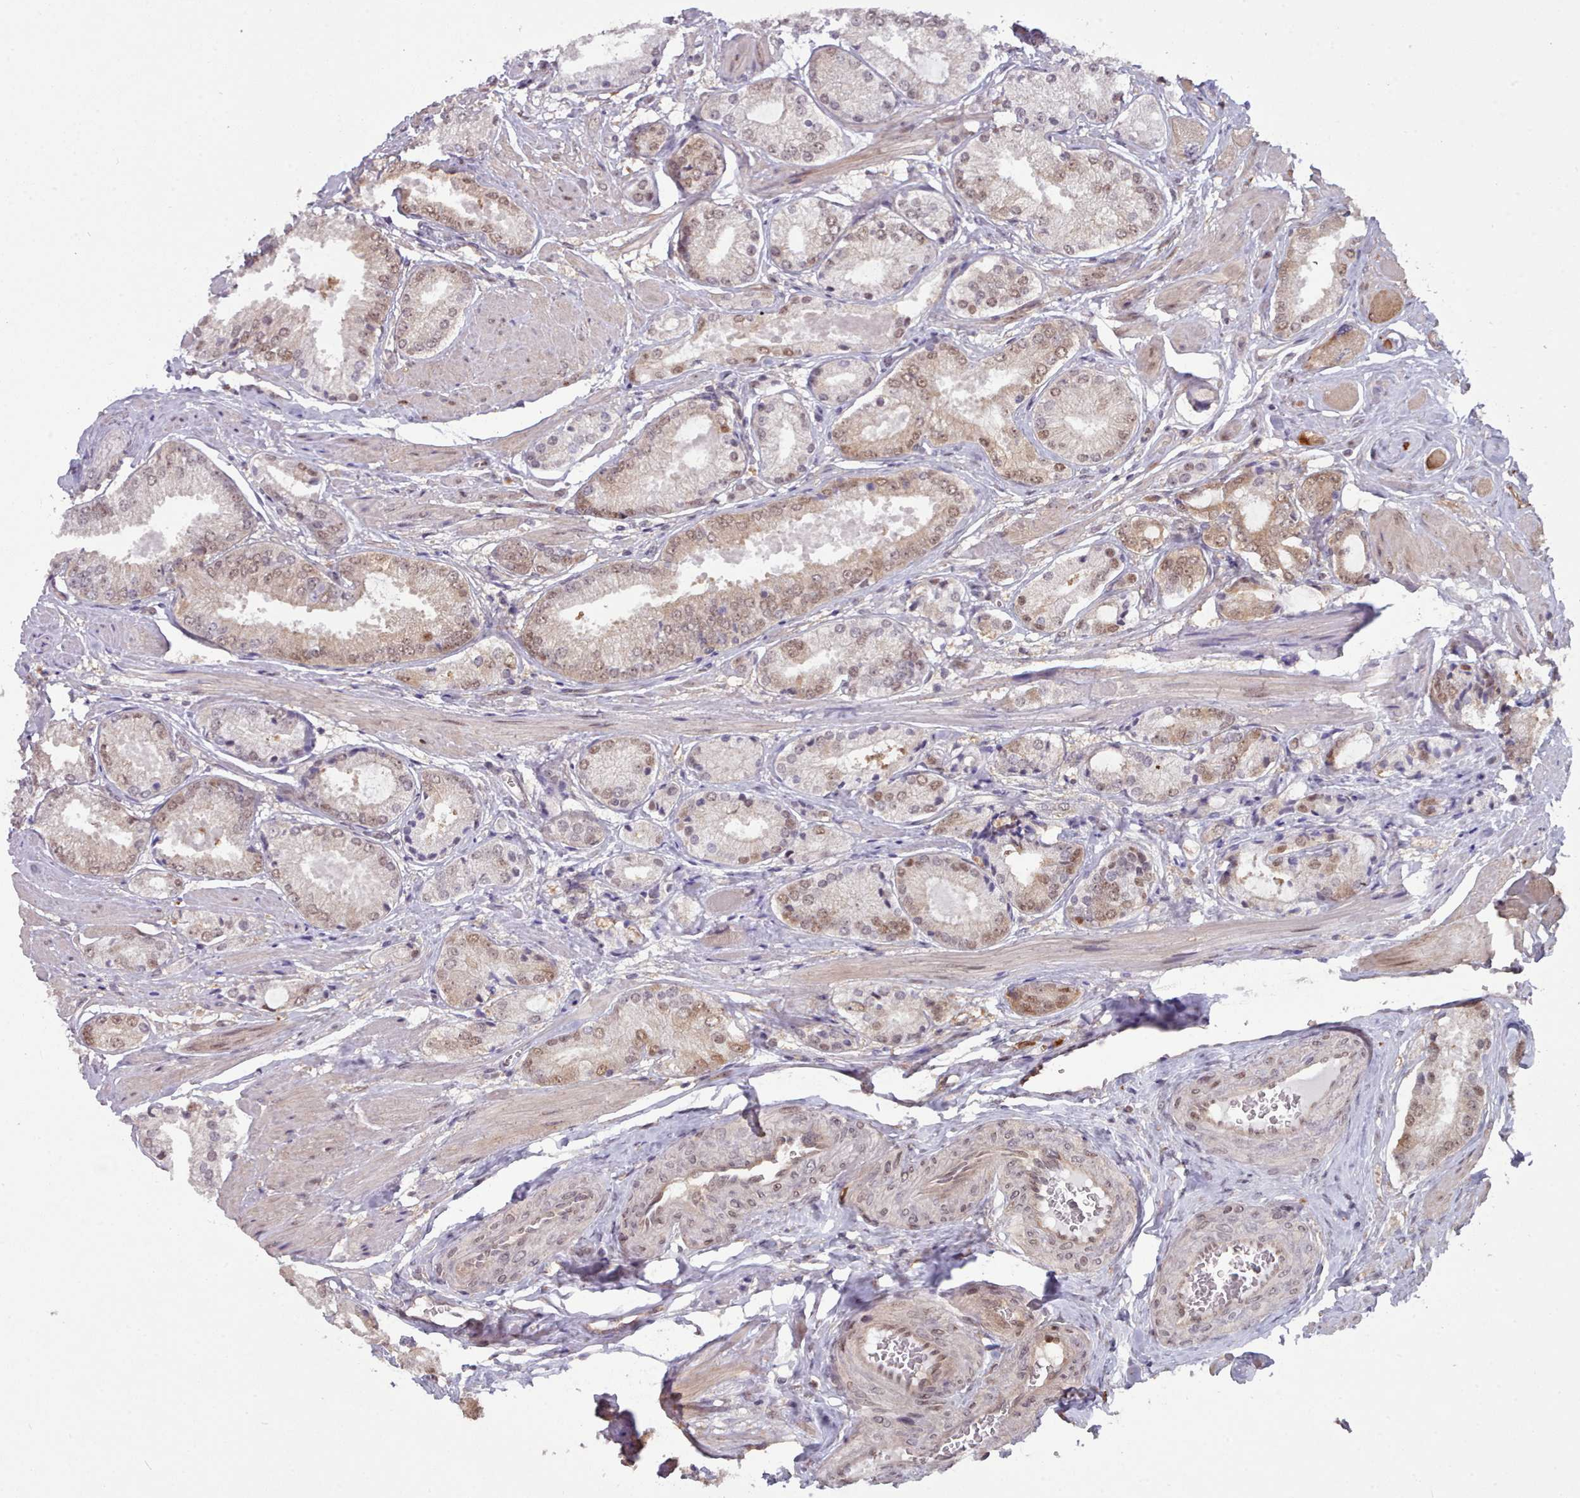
{"staining": {"intensity": "weak", "quantity": "25%-75%", "location": "nuclear"}, "tissue": "prostate cancer", "cell_type": "Tumor cells", "image_type": "cancer", "snomed": [{"axis": "morphology", "description": "Adenocarcinoma, High grade"}, {"axis": "topography", "description": "Prostate and seminal vesicle, NOS"}], "caption": "DAB immunohistochemical staining of human prostate cancer shows weak nuclear protein staining in approximately 25%-75% of tumor cells. The protein is stained brown, and the nuclei are stained in blue (DAB IHC with brightfield microscopy, high magnification).", "gene": "CES3", "patient": {"sex": "male", "age": 64}}